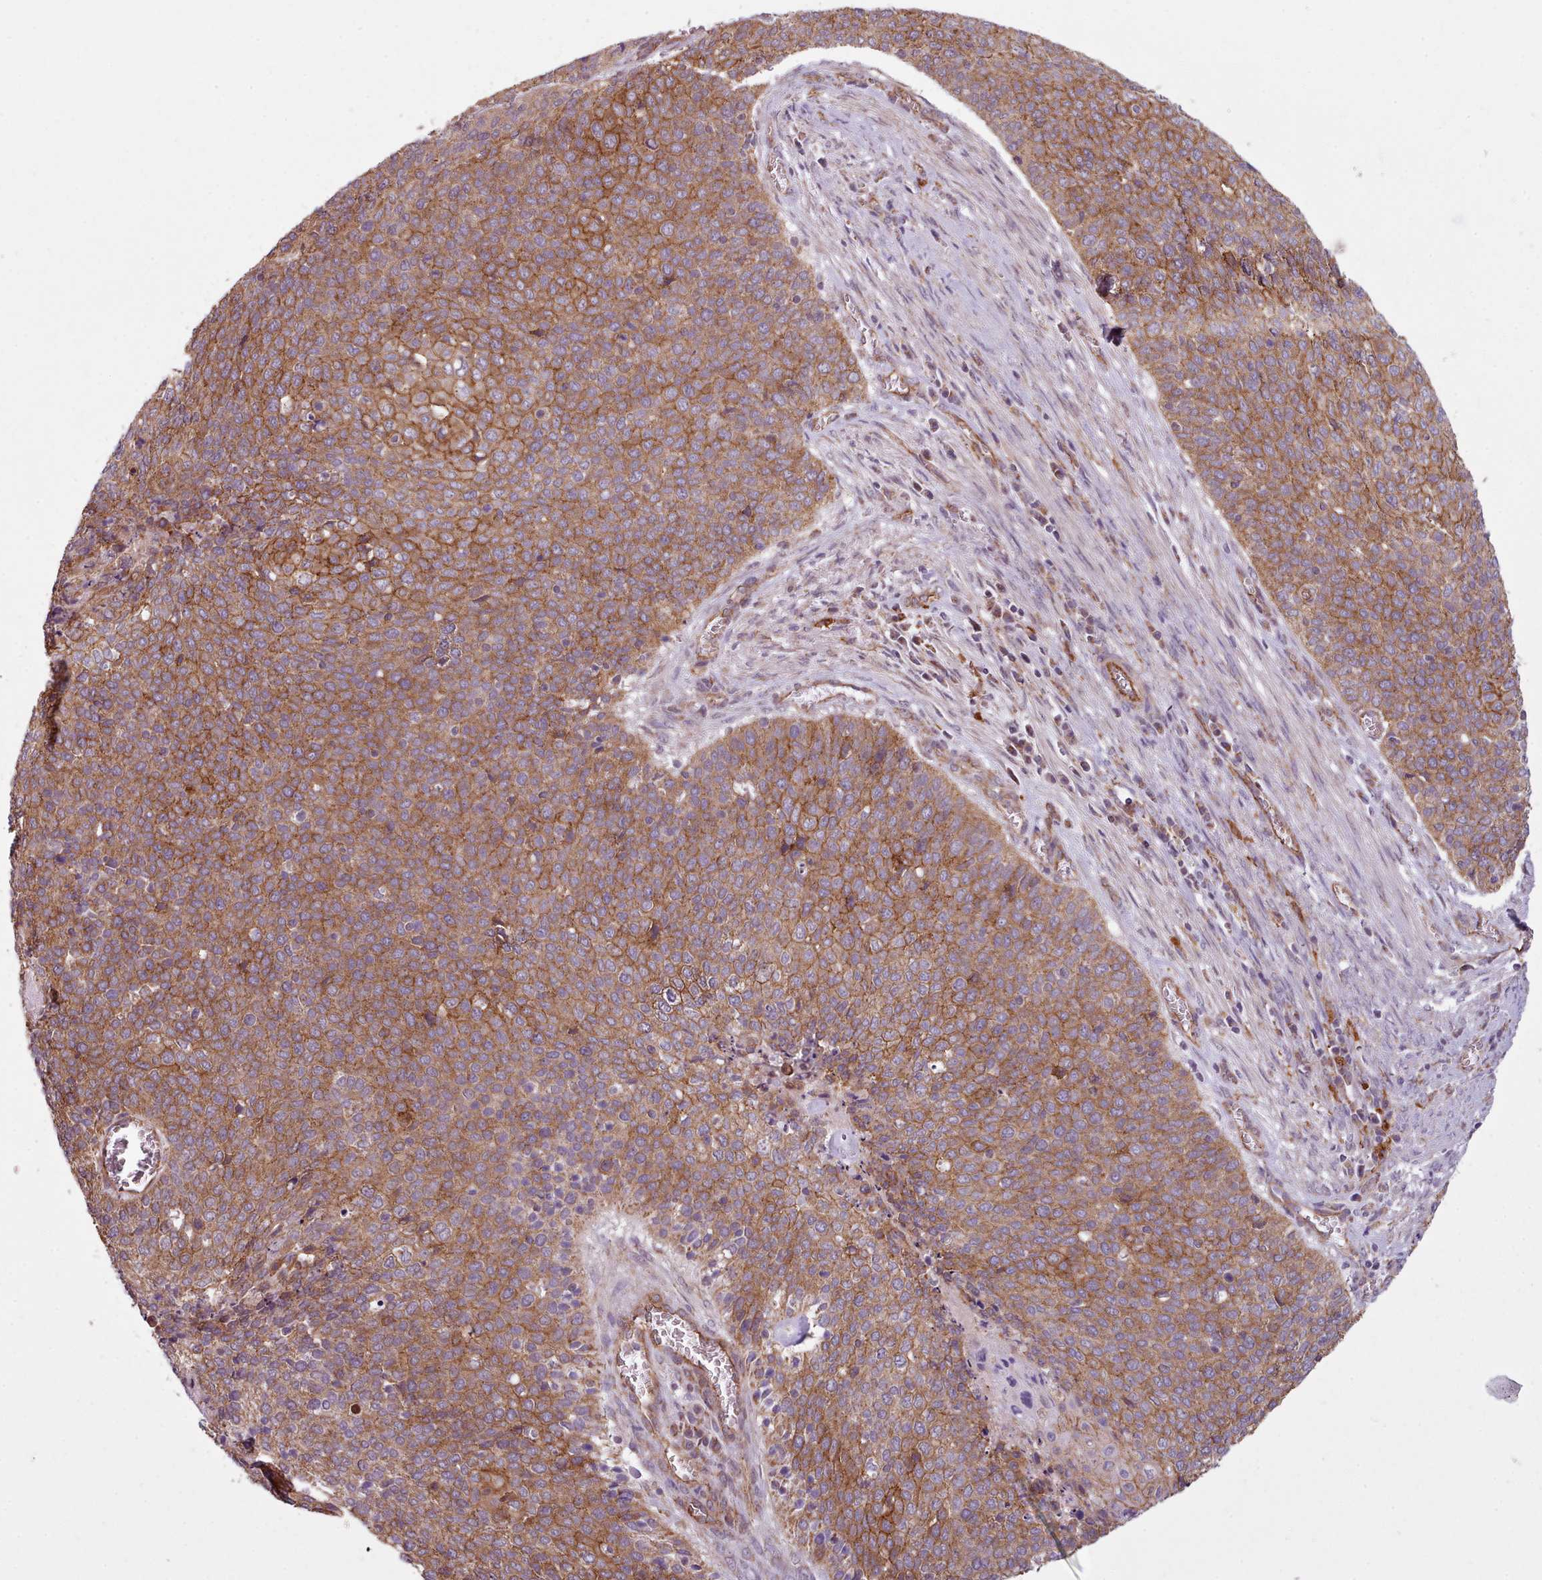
{"staining": {"intensity": "strong", "quantity": ">75%", "location": "cytoplasmic/membranous"}, "tissue": "cervical cancer", "cell_type": "Tumor cells", "image_type": "cancer", "snomed": [{"axis": "morphology", "description": "Squamous cell carcinoma, NOS"}, {"axis": "topography", "description": "Cervix"}], "caption": "The immunohistochemical stain shows strong cytoplasmic/membranous positivity in tumor cells of cervical cancer tissue.", "gene": "MRPL46", "patient": {"sex": "female", "age": 39}}